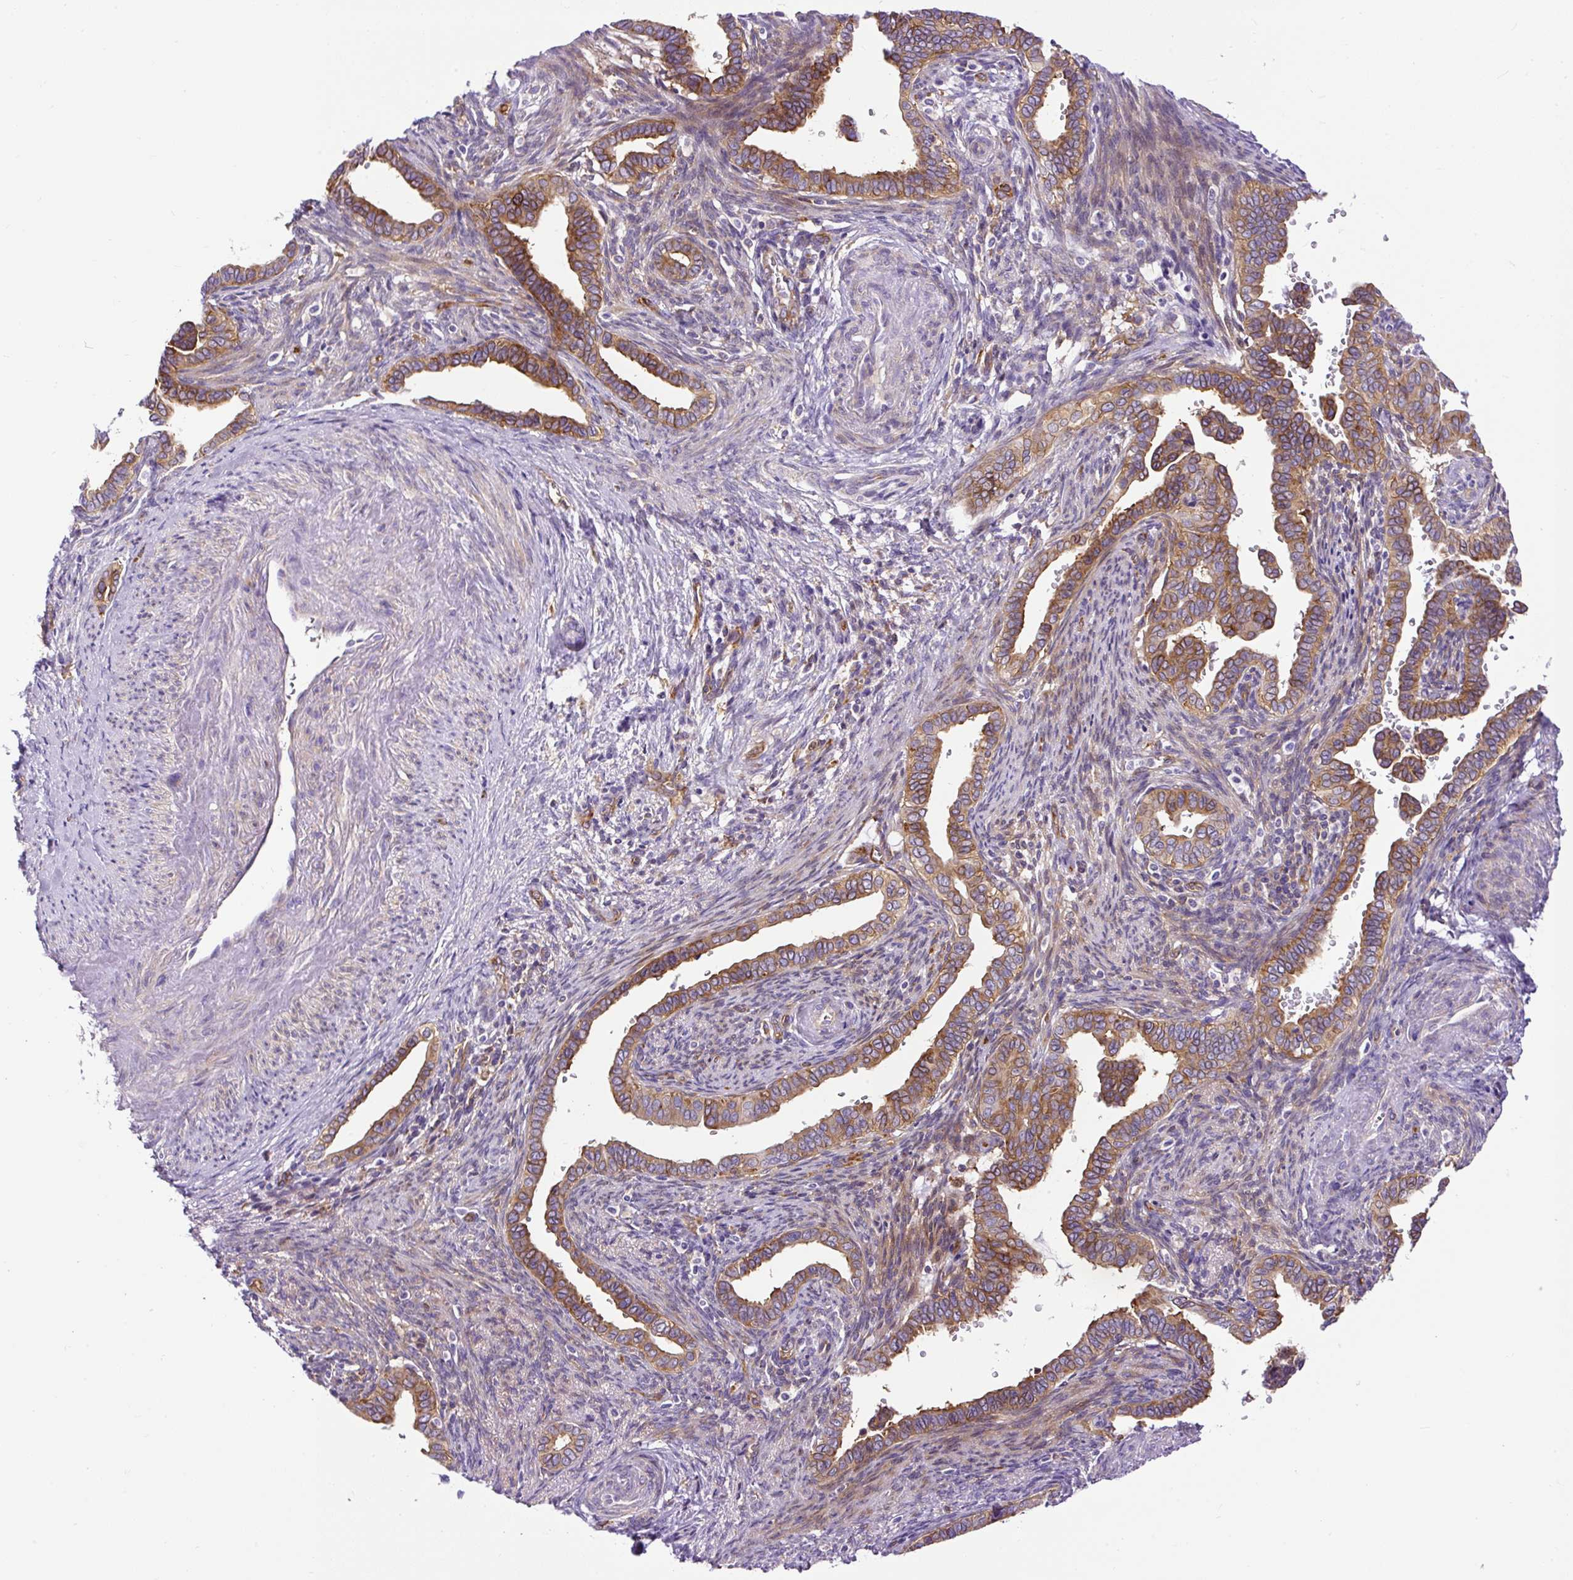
{"staining": {"intensity": "strong", "quantity": ">75%", "location": "cytoplasmic/membranous"}, "tissue": "cervical cancer", "cell_type": "Tumor cells", "image_type": "cancer", "snomed": [{"axis": "morphology", "description": "Adenocarcinoma, NOS"}, {"axis": "morphology", "description": "Adenocarcinoma, Low grade"}, {"axis": "topography", "description": "Cervix"}], "caption": "Immunohistochemistry (IHC) micrograph of neoplastic tissue: human cervical low-grade adenocarcinoma stained using immunohistochemistry (IHC) shows high levels of strong protein expression localized specifically in the cytoplasmic/membranous of tumor cells, appearing as a cytoplasmic/membranous brown color.", "gene": "MAP1S", "patient": {"sex": "female", "age": 35}}